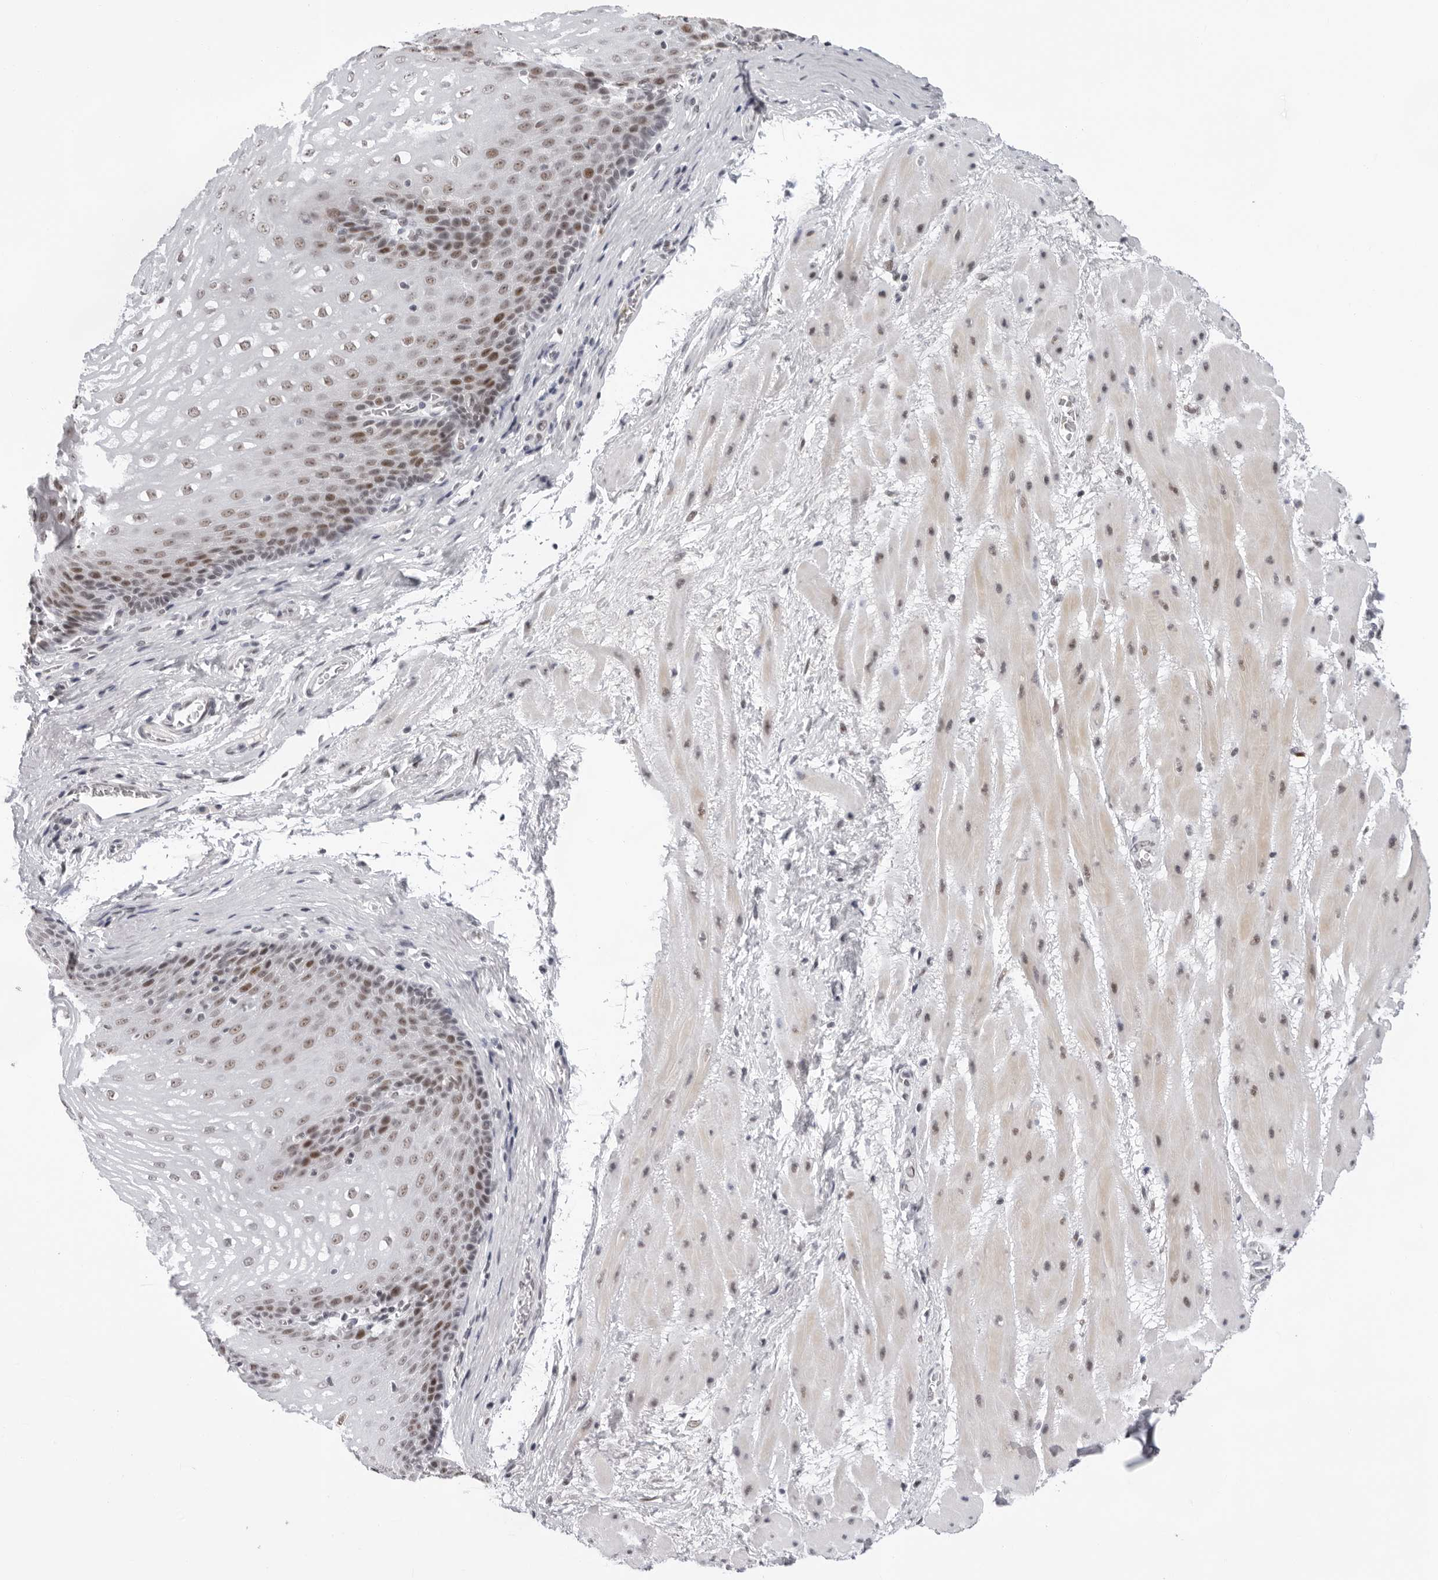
{"staining": {"intensity": "moderate", "quantity": ">75%", "location": "nuclear"}, "tissue": "esophagus", "cell_type": "Squamous epithelial cells", "image_type": "normal", "snomed": [{"axis": "morphology", "description": "Normal tissue, NOS"}, {"axis": "topography", "description": "Esophagus"}], "caption": "IHC of unremarkable human esophagus demonstrates medium levels of moderate nuclear expression in approximately >75% of squamous epithelial cells. The staining is performed using DAB brown chromogen to label protein expression. The nuclei are counter-stained blue using hematoxylin.", "gene": "USP1", "patient": {"sex": "male", "age": 48}}